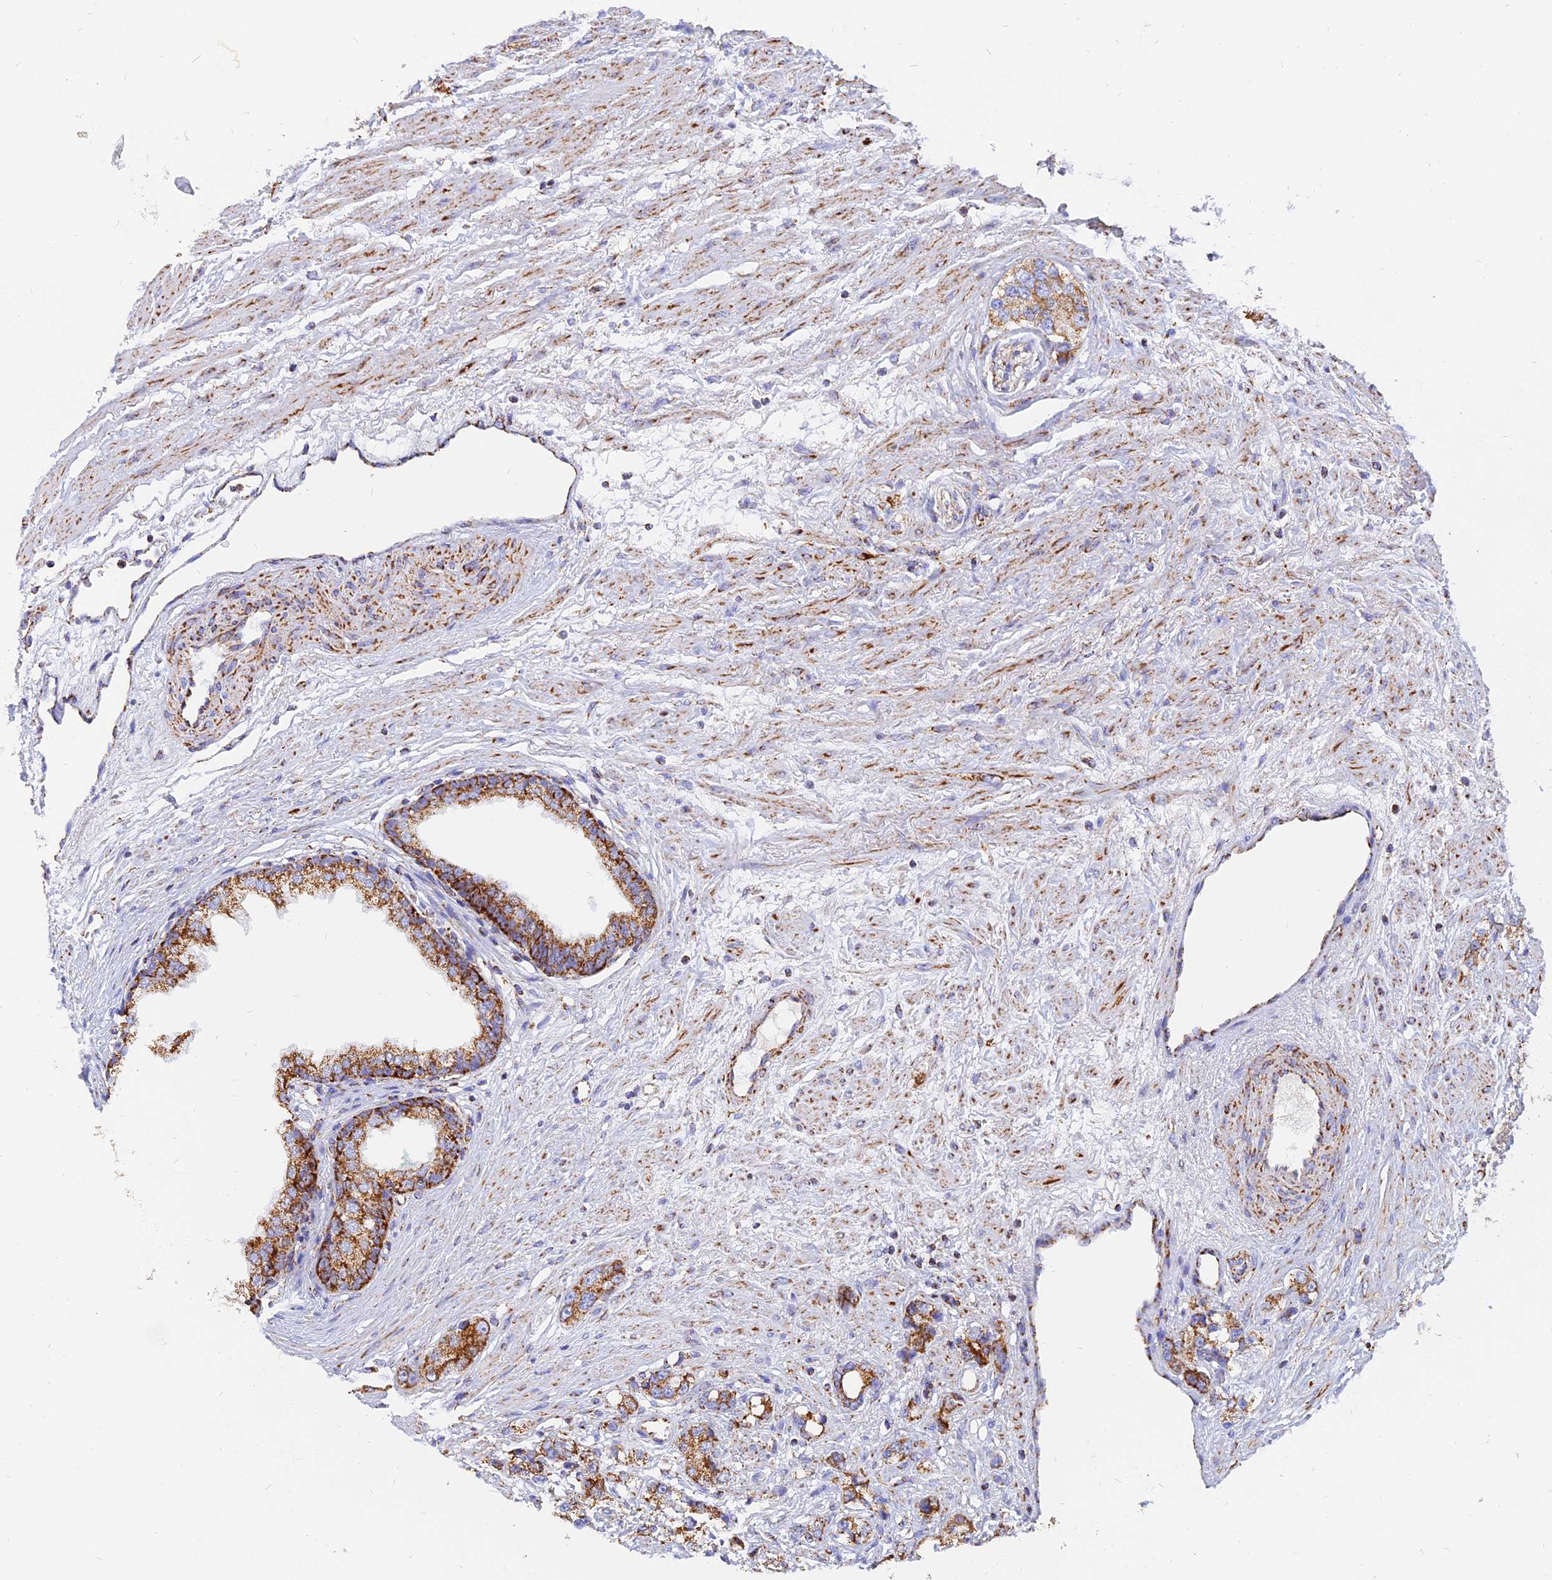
{"staining": {"intensity": "strong", "quantity": ">75%", "location": "cytoplasmic/membranous"}, "tissue": "prostate cancer", "cell_type": "Tumor cells", "image_type": "cancer", "snomed": [{"axis": "morphology", "description": "Adenocarcinoma, High grade"}, {"axis": "topography", "description": "Prostate"}], "caption": "Tumor cells show high levels of strong cytoplasmic/membranous staining in about >75% of cells in human prostate cancer (high-grade adenocarcinoma).", "gene": "NDUFB6", "patient": {"sex": "male", "age": 63}}